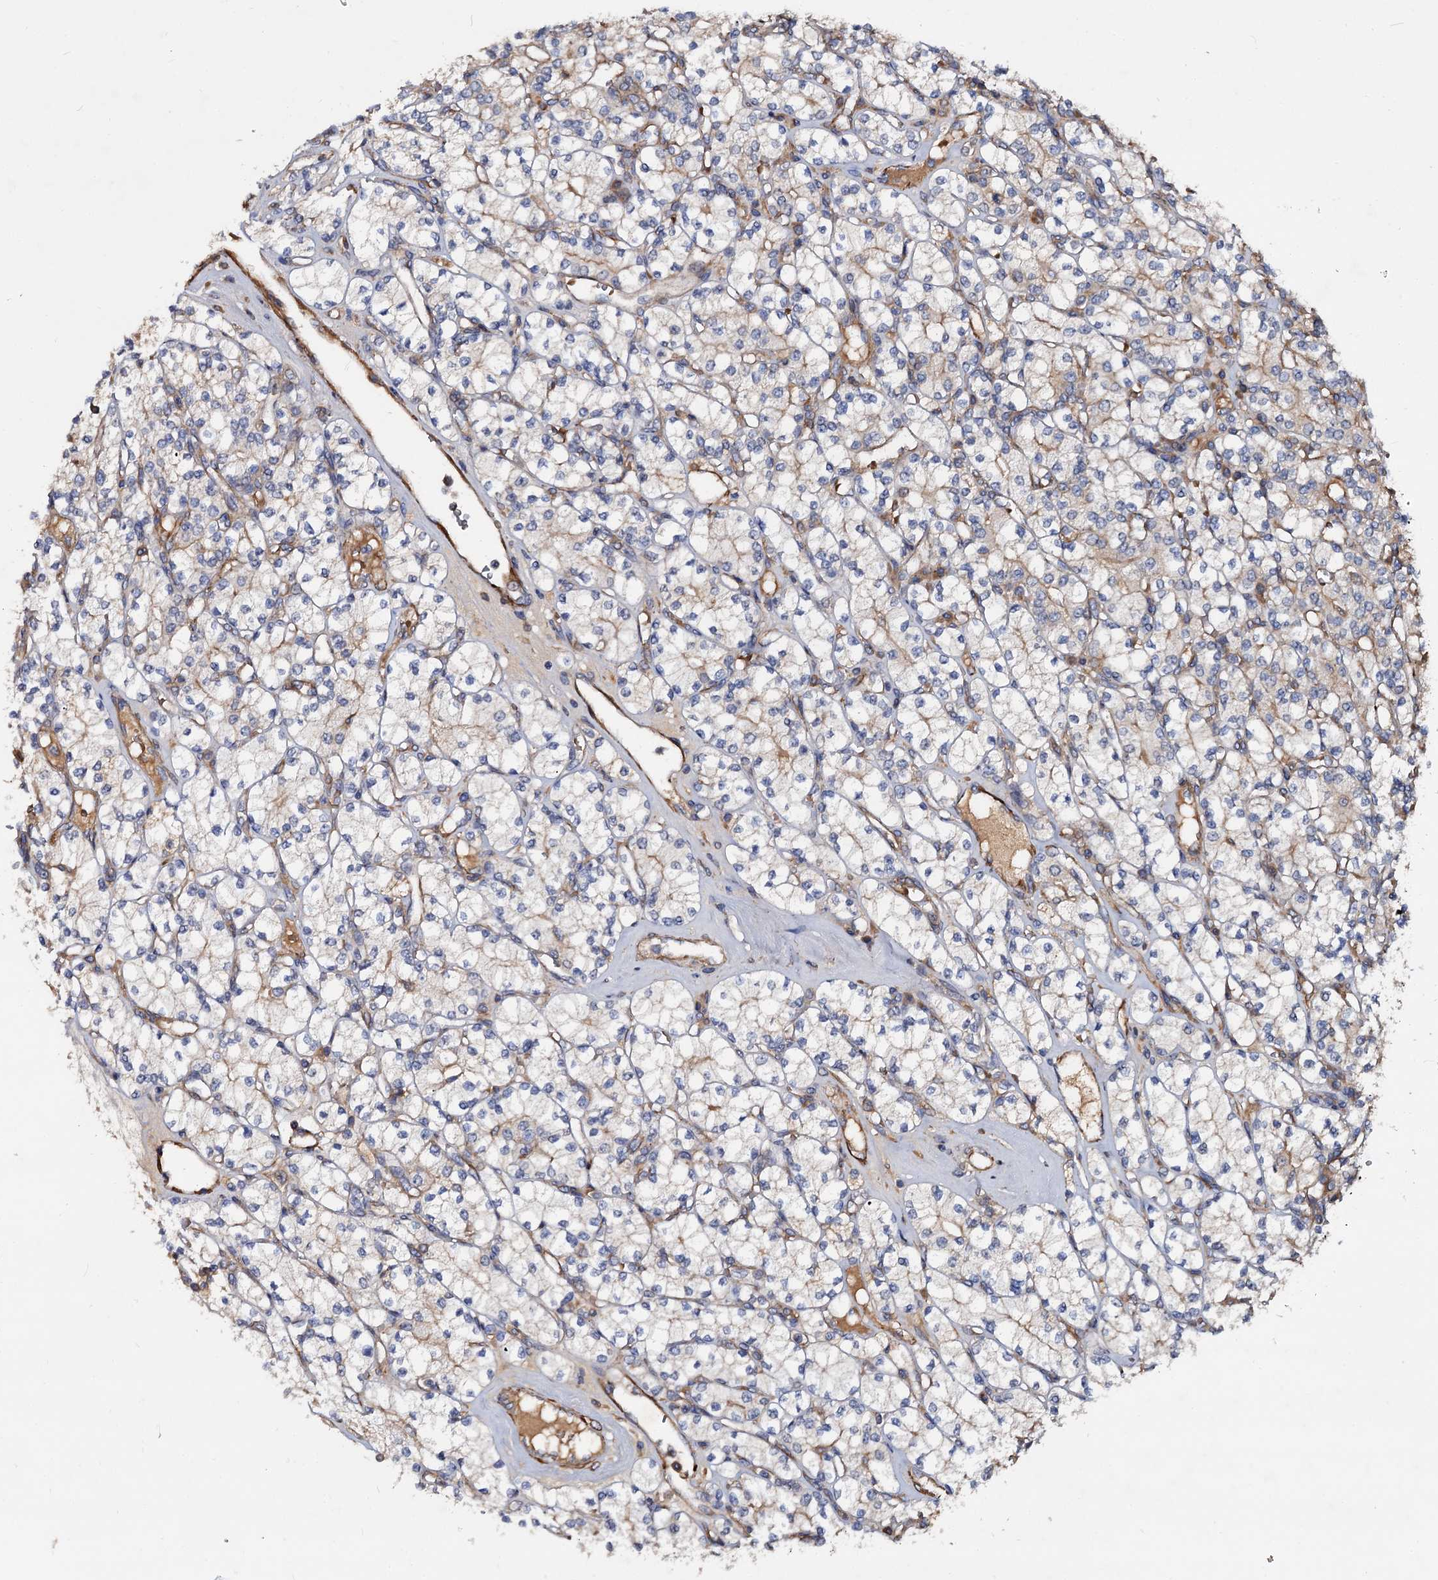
{"staining": {"intensity": "weak", "quantity": "<25%", "location": "cytoplasmic/membranous"}, "tissue": "renal cancer", "cell_type": "Tumor cells", "image_type": "cancer", "snomed": [{"axis": "morphology", "description": "Adenocarcinoma, NOS"}, {"axis": "topography", "description": "Kidney"}], "caption": "Immunohistochemistry (IHC) image of neoplastic tissue: human renal cancer stained with DAB (3,3'-diaminobenzidine) shows no significant protein expression in tumor cells.", "gene": "ISM2", "patient": {"sex": "male", "age": 77}}